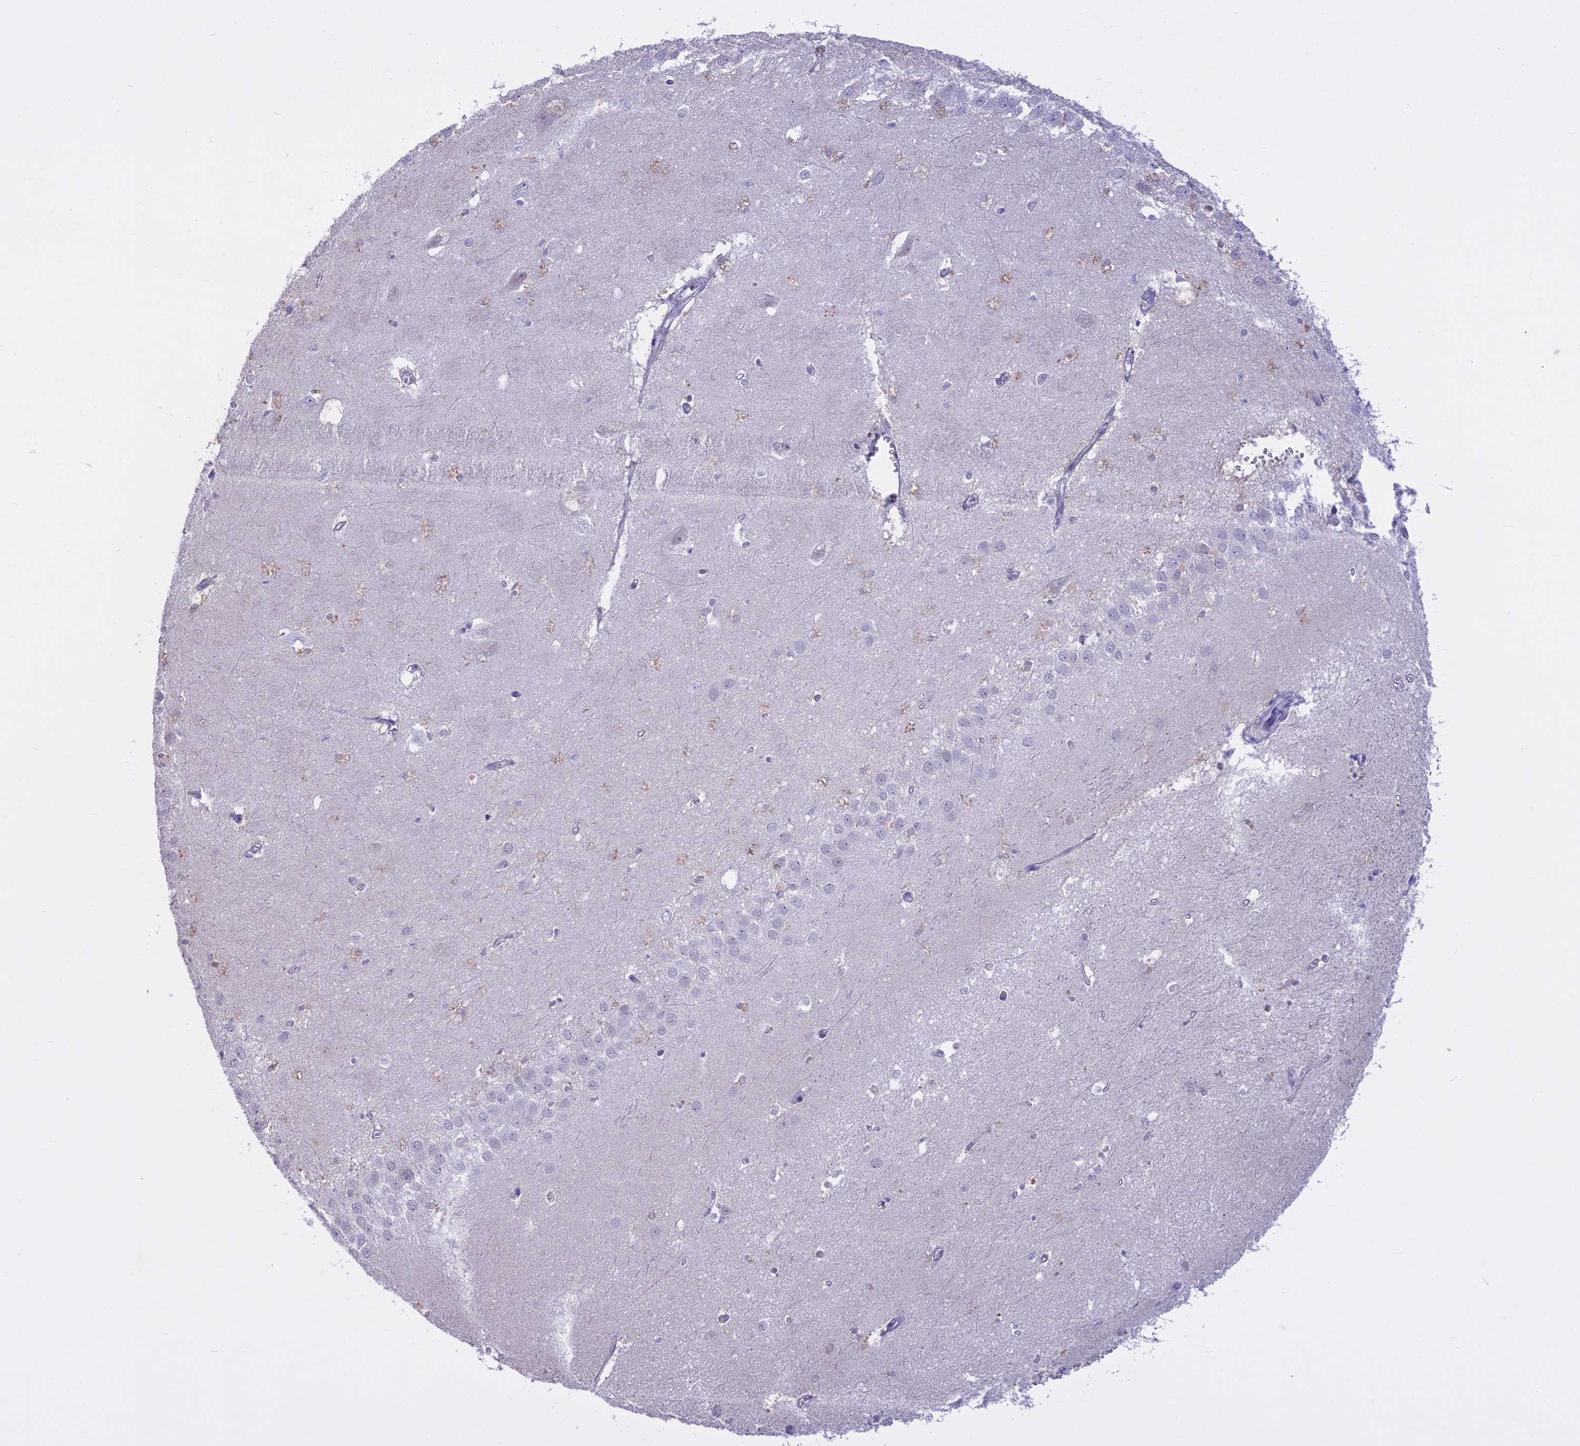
{"staining": {"intensity": "negative", "quantity": "none", "location": "none"}, "tissue": "hippocampus", "cell_type": "Glial cells", "image_type": "normal", "snomed": [{"axis": "morphology", "description": "Normal tissue, NOS"}, {"axis": "topography", "description": "Hippocampus"}], "caption": "This is a image of IHC staining of normal hippocampus, which shows no staining in glial cells. (DAB IHC, high magnification).", "gene": "LHFPL2", "patient": {"sex": "female", "age": 64}}